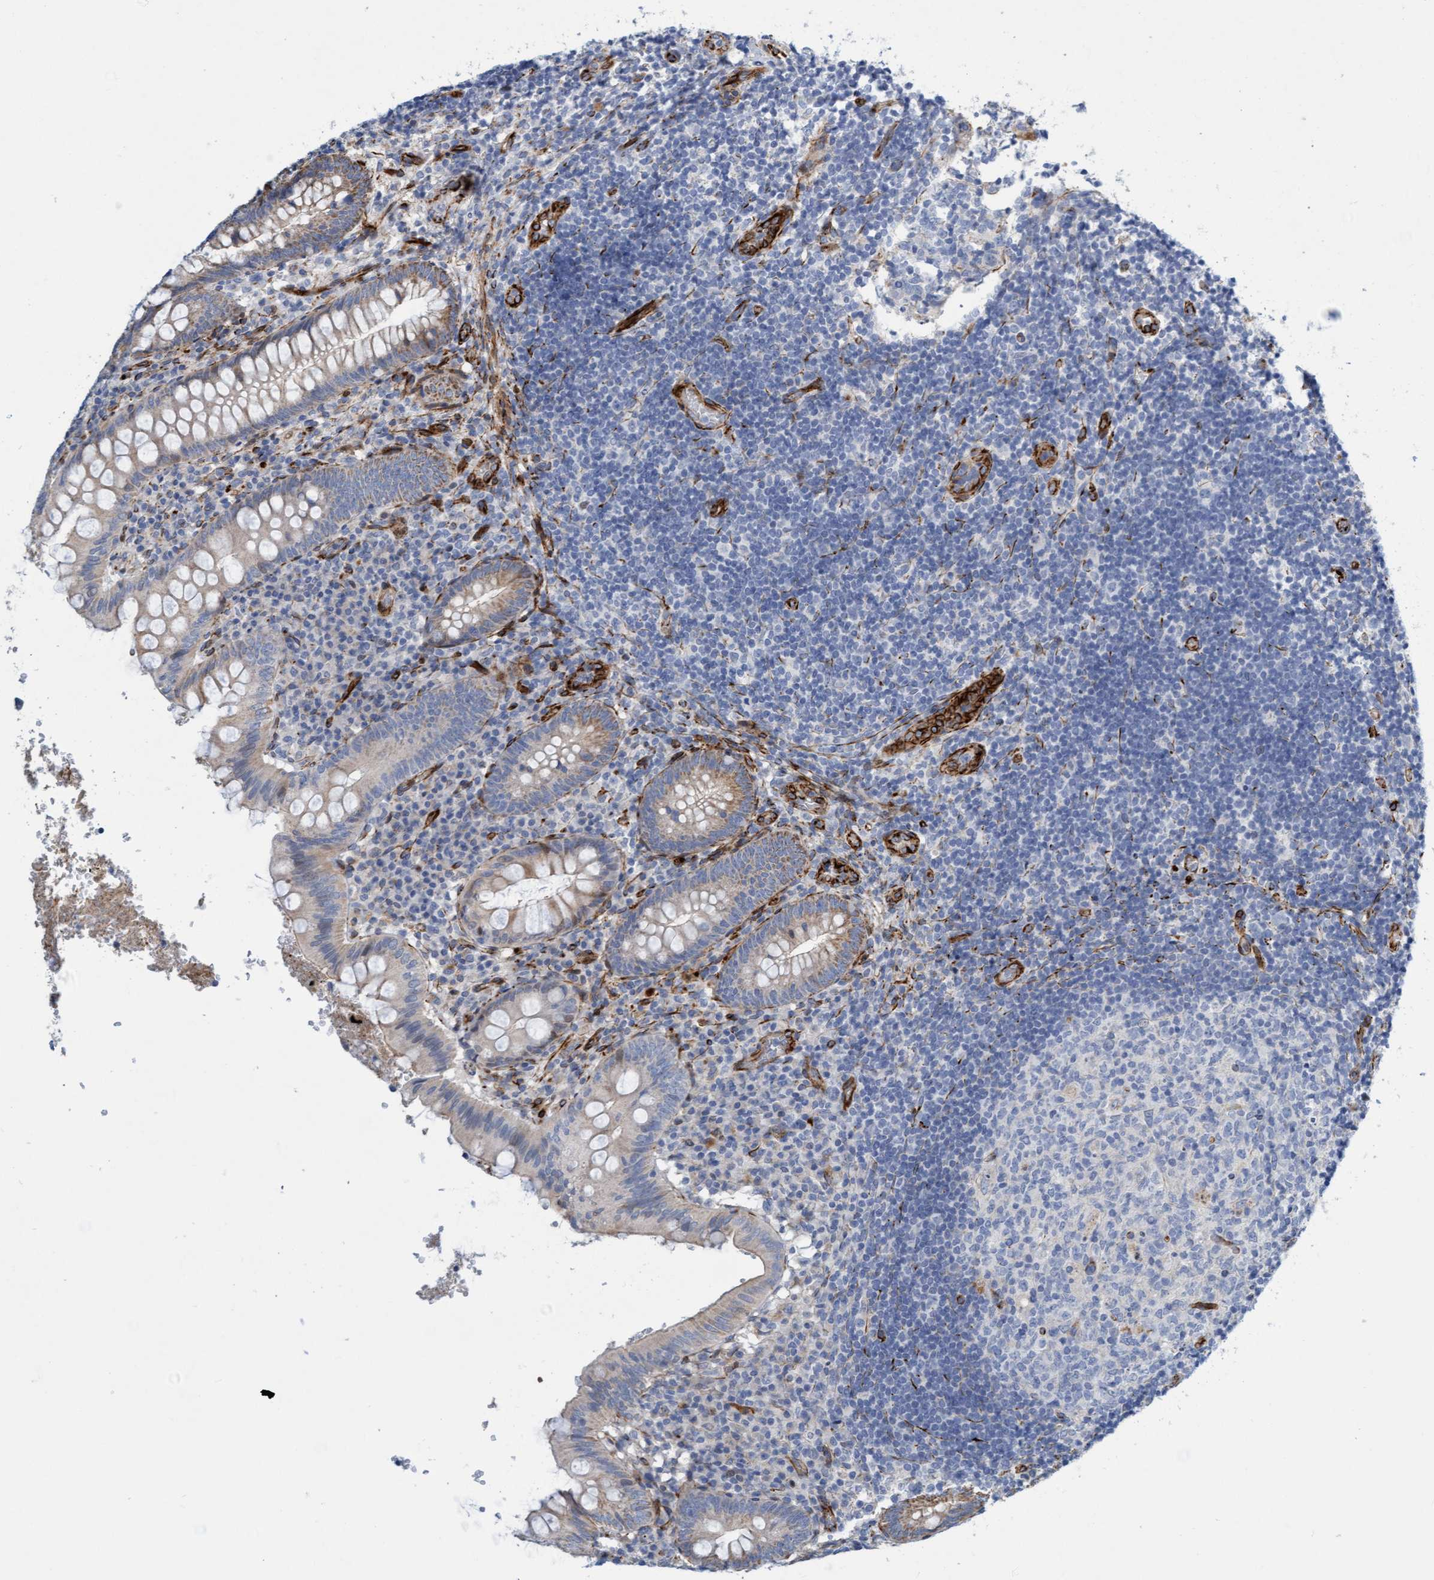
{"staining": {"intensity": "moderate", "quantity": "<25%", "location": "cytoplasmic/membranous"}, "tissue": "appendix", "cell_type": "Glandular cells", "image_type": "normal", "snomed": [{"axis": "morphology", "description": "Normal tissue, NOS"}, {"axis": "topography", "description": "Appendix"}], "caption": "Appendix stained with a brown dye displays moderate cytoplasmic/membranous positive positivity in approximately <25% of glandular cells.", "gene": "POLG2", "patient": {"sex": "male", "age": 8}}